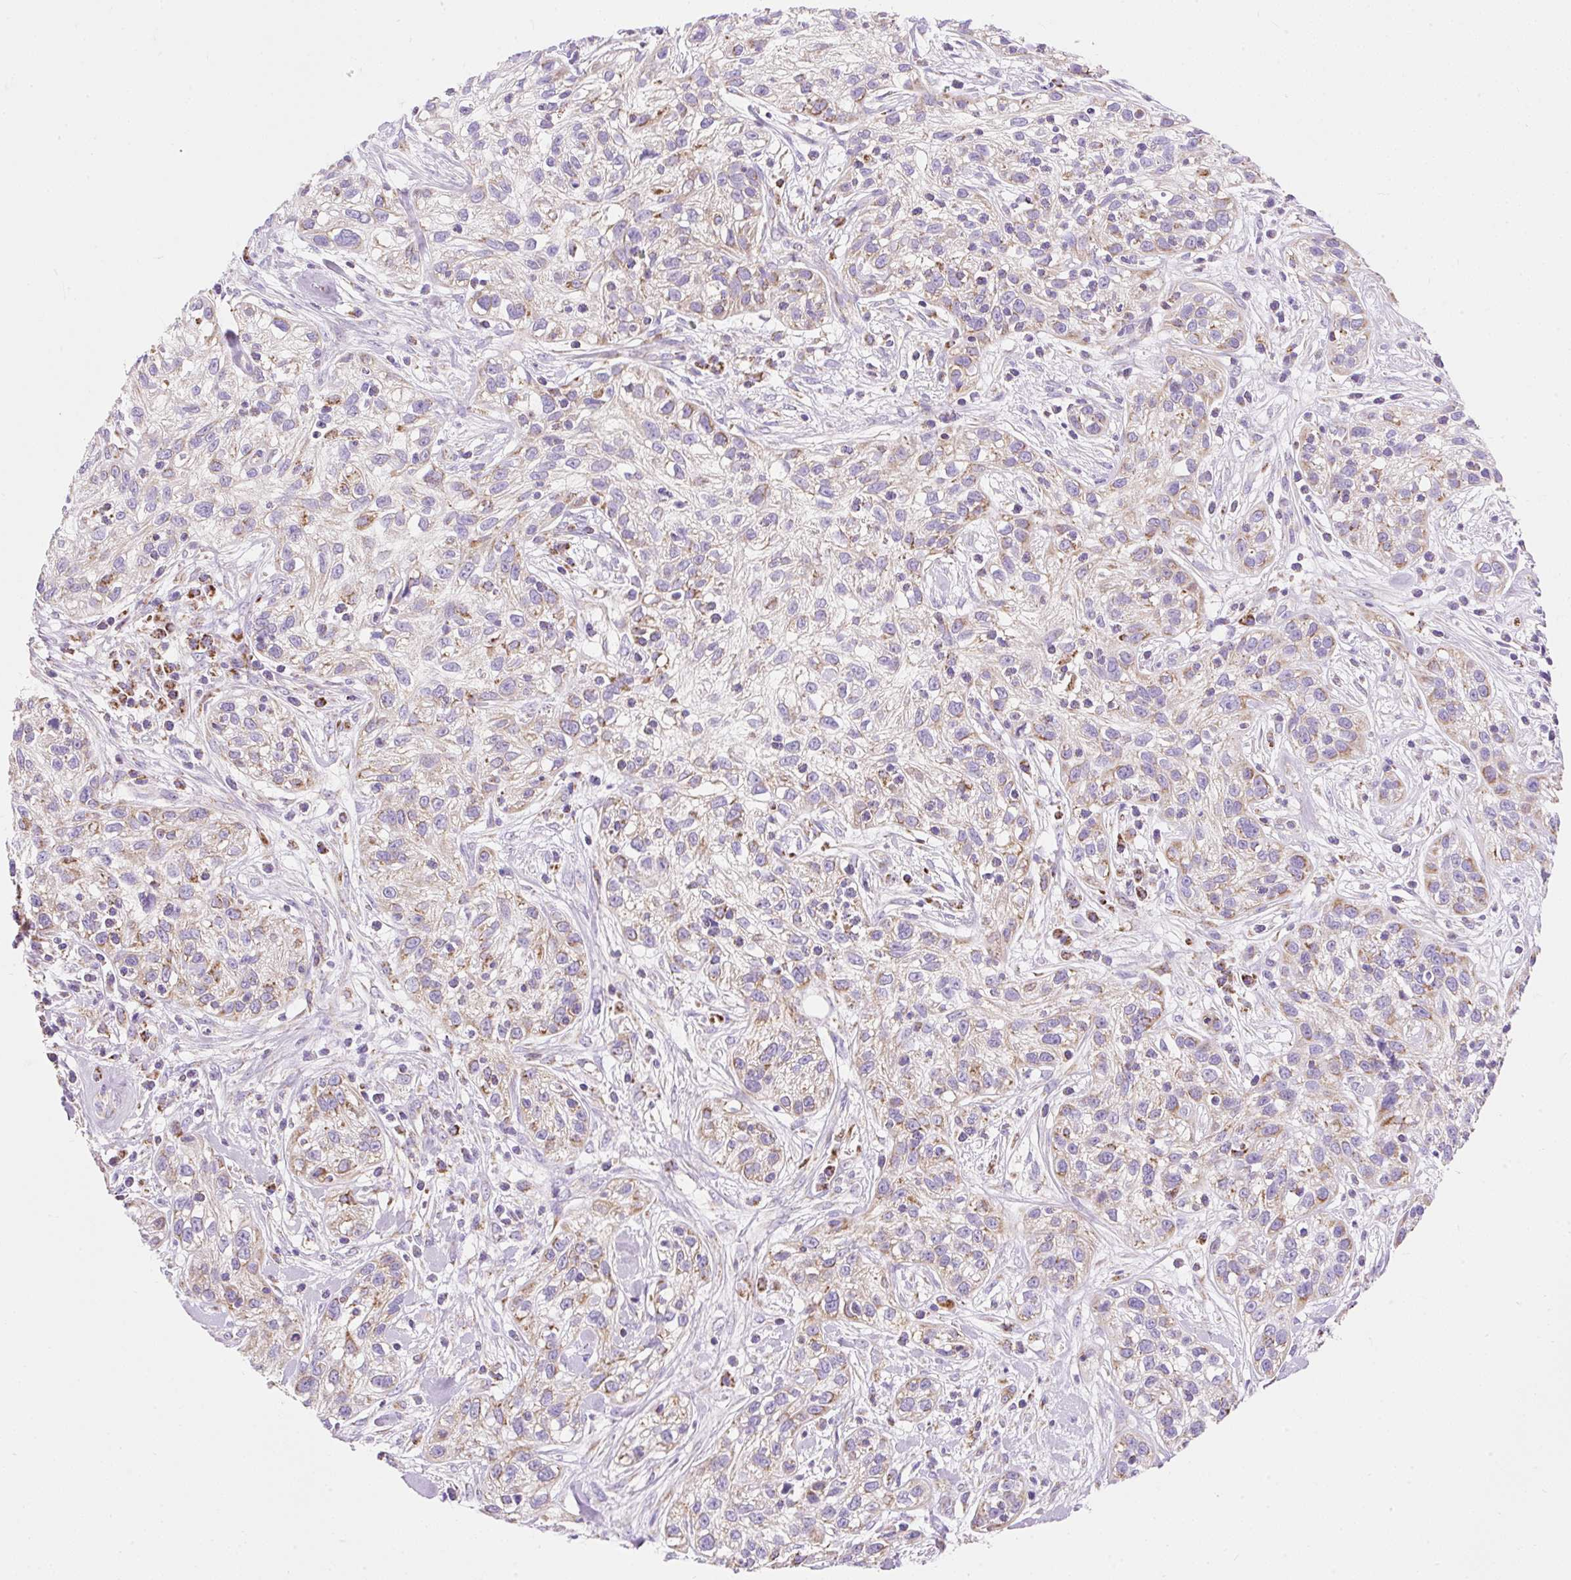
{"staining": {"intensity": "weak", "quantity": "25%-75%", "location": "cytoplasmic/membranous"}, "tissue": "skin cancer", "cell_type": "Tumor cells", "image_type": "cancer", "snomed": [{"axis": "morphology", "description": "Squamous cell carcinoma, NOS"}, {"axis": "topography", "description": "Skin"}], "caption": "Protein staining by immunohistochemistry displays weak cytoplasmic/membranous staining in approximately 25%-75% of tumor cells in skin squamous cell carcinoma.", "gene": "DAAM2", "patient": {"sex": "male", "age": 82}}